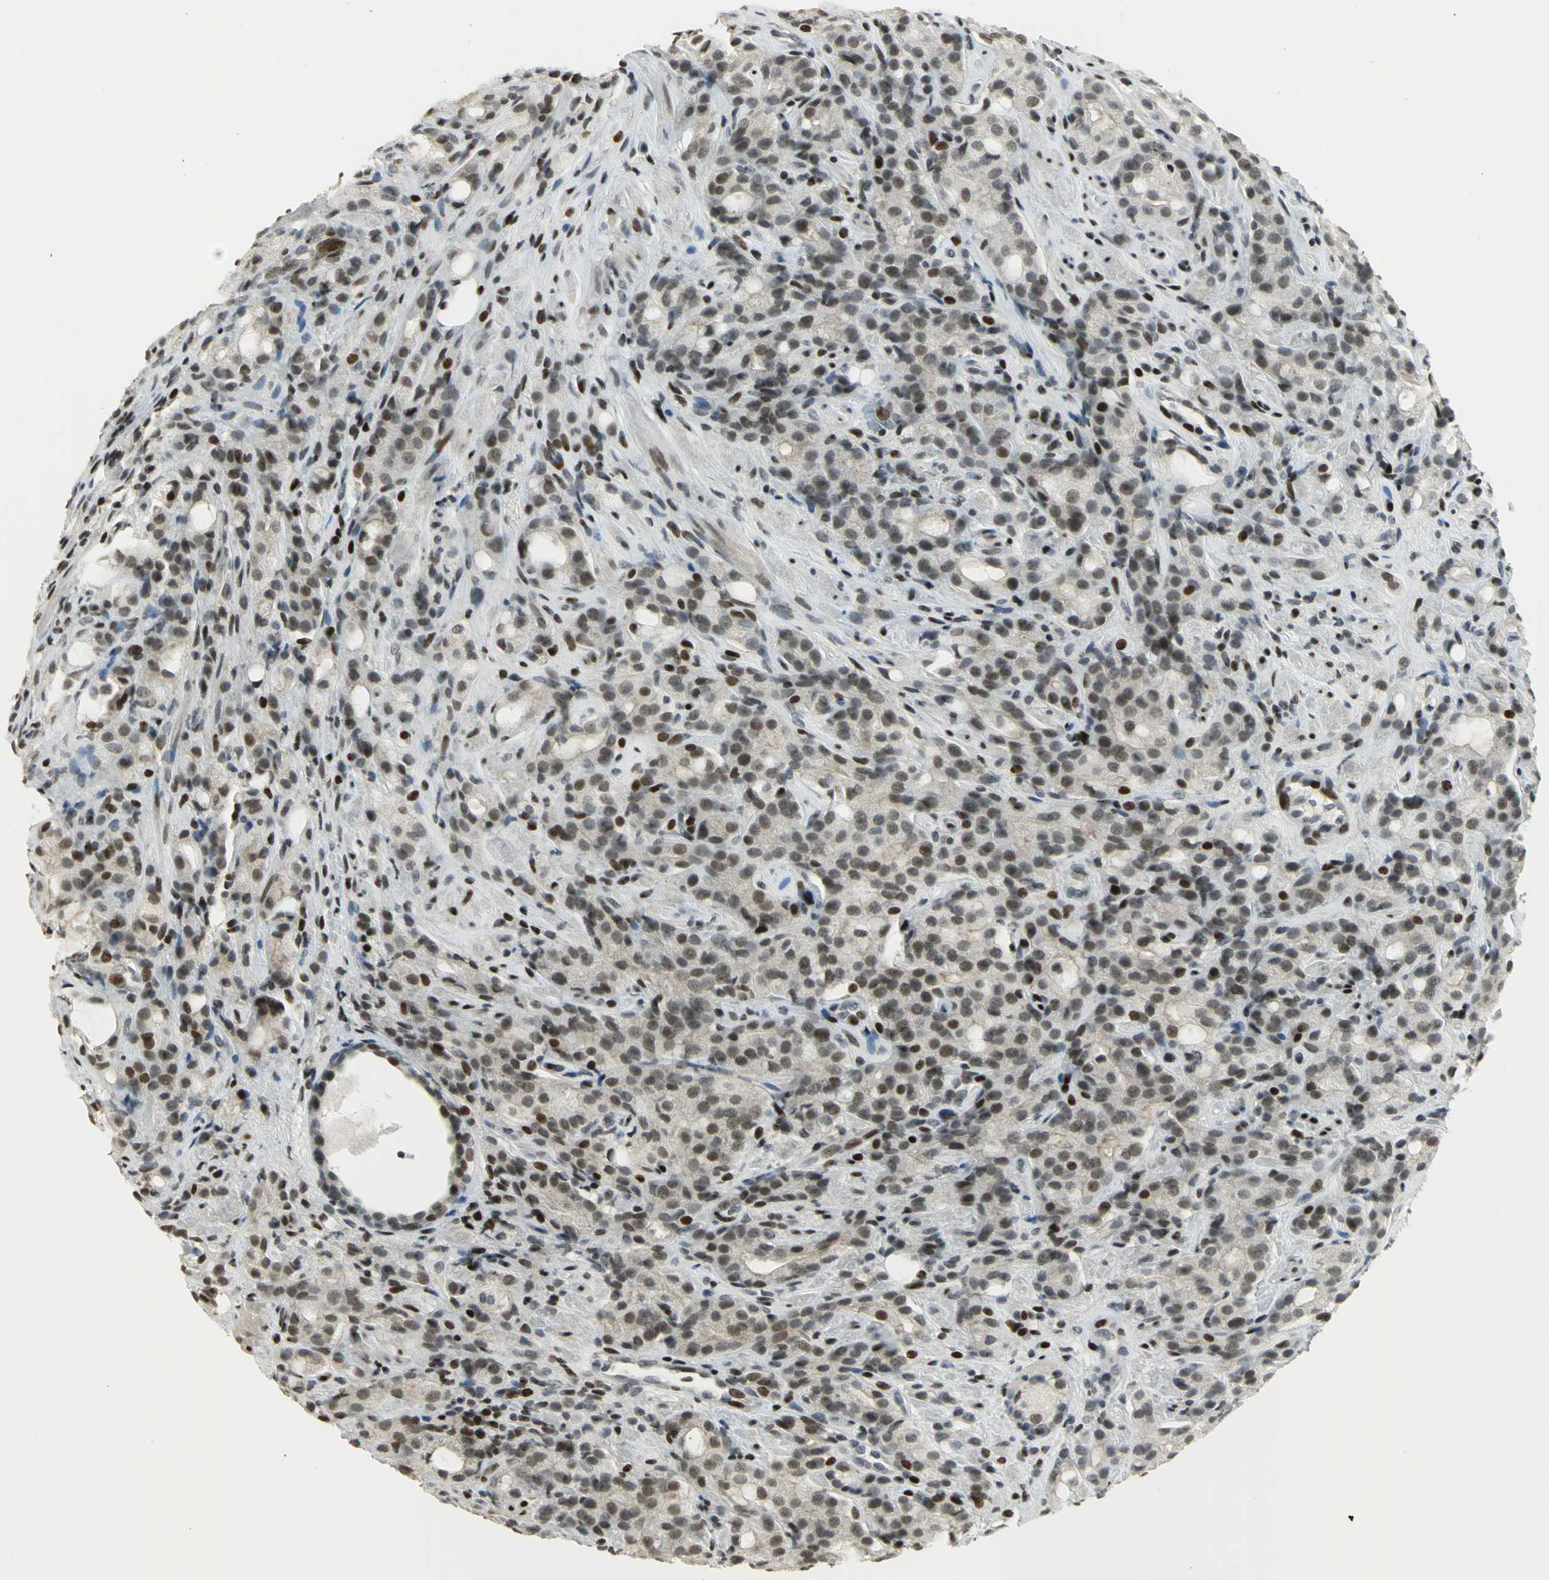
{"staining": {"intensity": "weak", "quantity": "<25%", "location": "nuclear"}, "tissue": "prostate cancer", "cell_type": "Tumor cells", "image_type": "cancer", "snomed": [{"axis": "morphology", "description": "Adenocarcinoma, High grade"}, {"axis": "topography", "description": "Prostate"}], "caption": "Immunohistochemistry micrograph of prostate cancer (high-grade adenocarcinoma) stained for a protein (brown), which reveals no staining in tumor cells.", "gene": "KDM1A", "patient": {"sex": "male", "age": 72}}